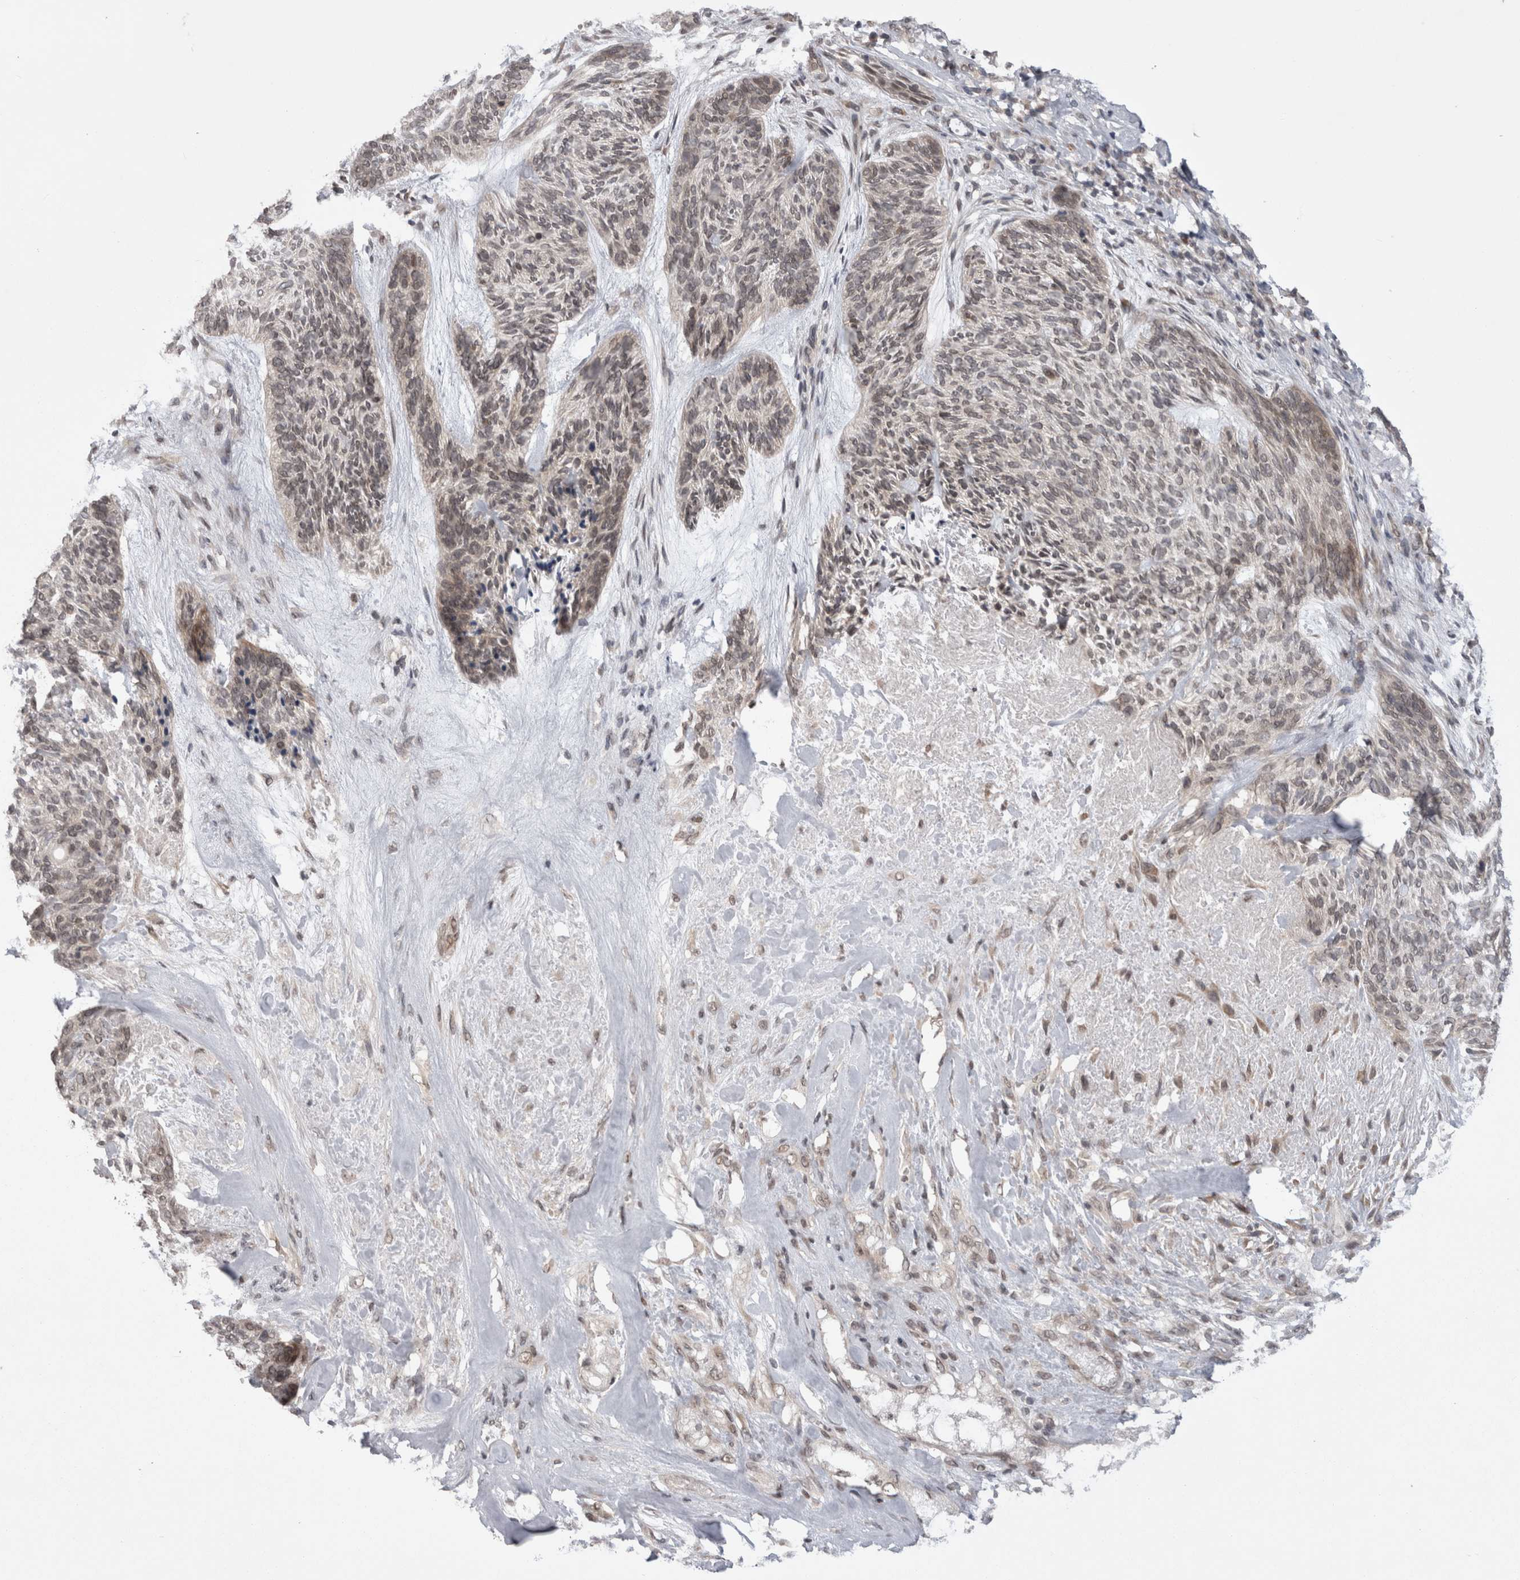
{"staining": {"intensity": "weak", "quantity": "<25%", "location": "nuclear"}, "tissue": "skin cancer", "cell_type": "Tumor cells", "image_type": "cancer", "snomed": [{"axis": "morphology", "description": "Basal cell carcinoma"}, {"axis": "topography", "description": "Skin"}], "caption": "Tumor cells are negative for protein expression in human basal cell carcinoma (skin). Brightfield microscopy of immunohistochemistry stained with DAB (3,3'-diaminobenzidine) (brown) and hematoxylin (blue), captured at high magnification.", "gene": "ZNF341", "patient": {"sex": "male", "age": 55}}